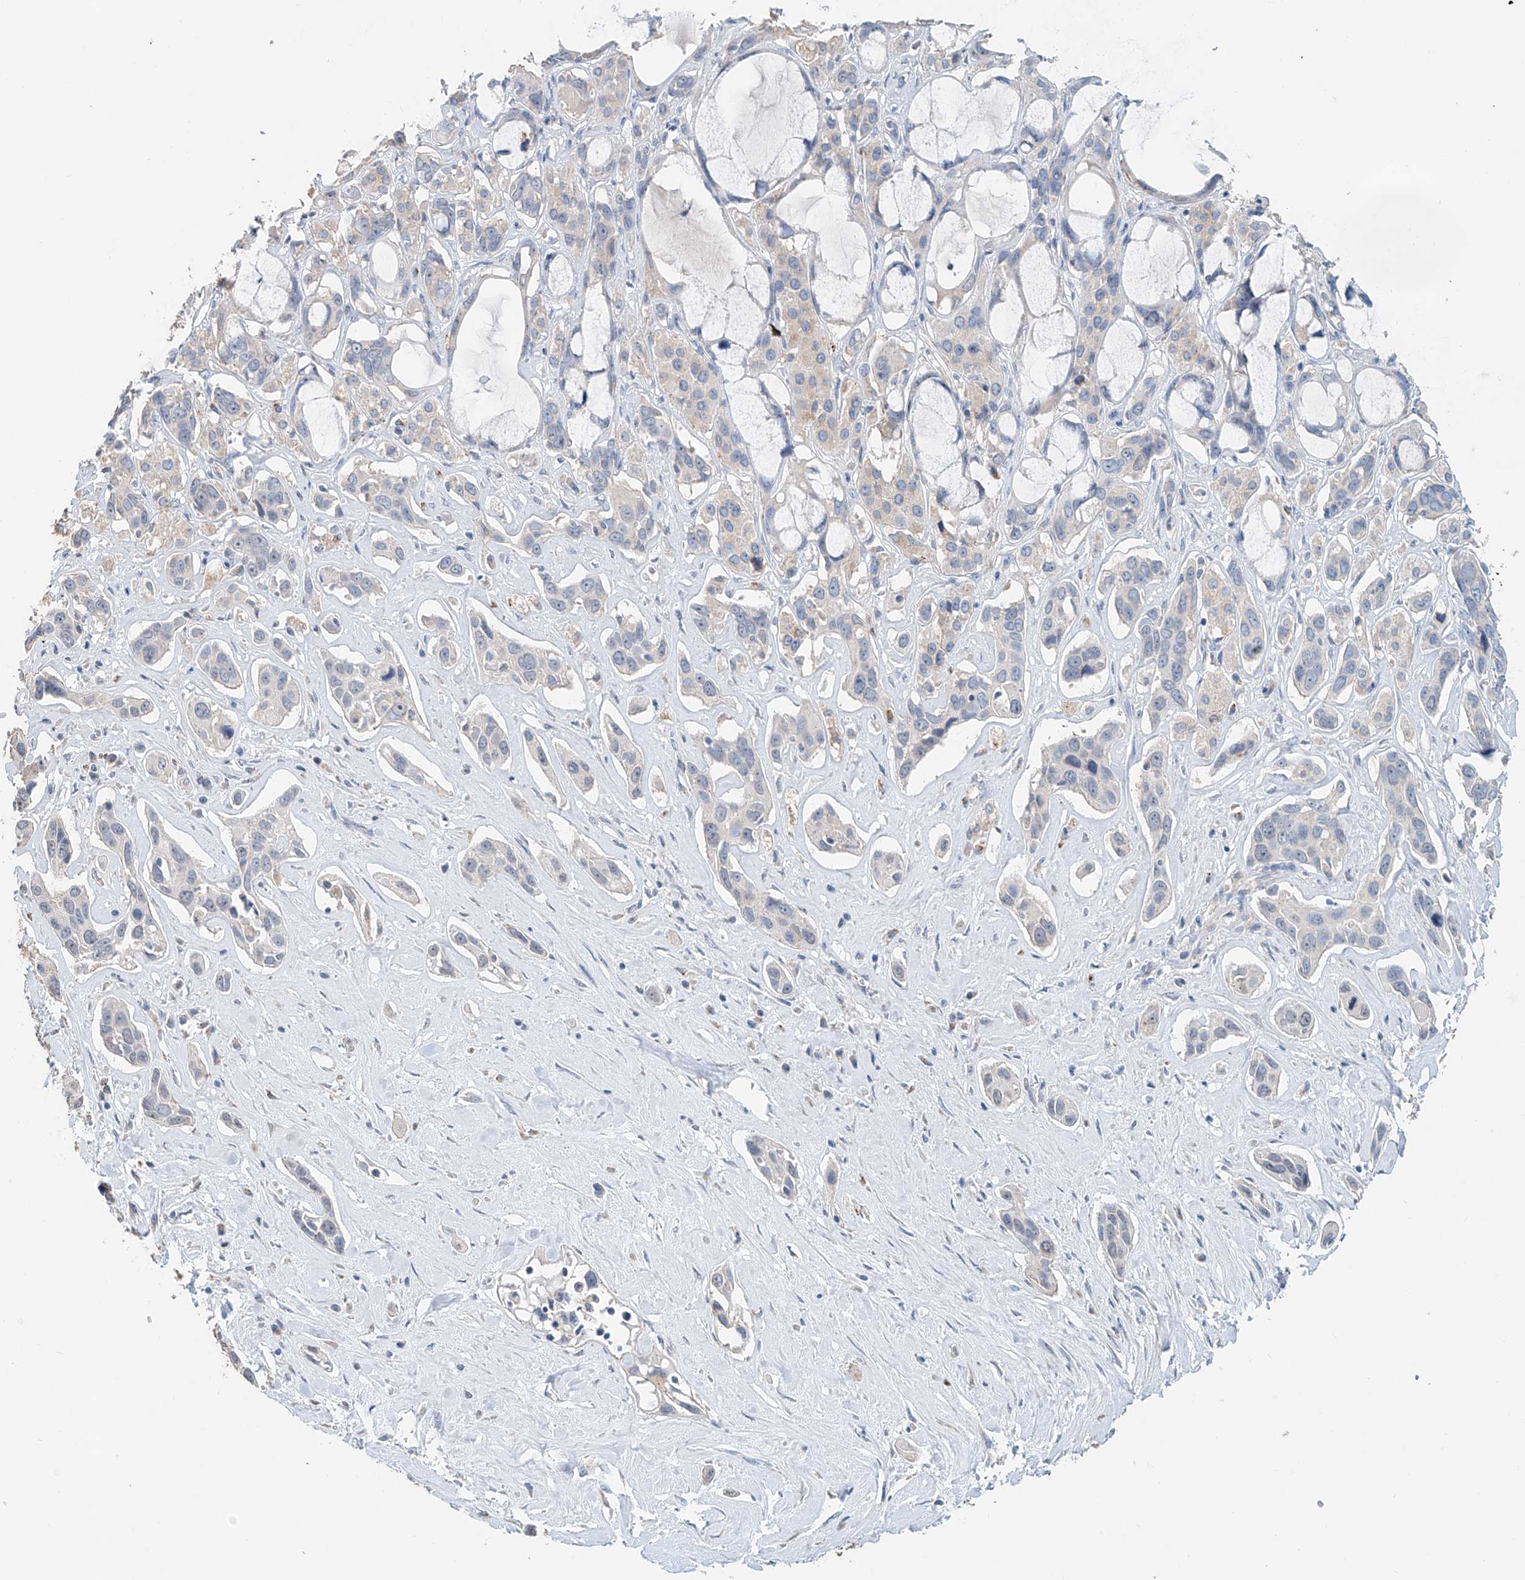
{"staining": {"intensity": "negative", "quantity": "none", "location": "none"}, "tissue": "pancreatic cancer", "cell_type": "Tumor cells", "image_type": "cancer", "snomed": [{"axis": "morphology", "description": "Adenocarcinoma, NOS"}, {"axis": "topography", "description": "Pancreas"}], "caption": "Pancreatic cancer stained for a protein using immunohistochemistry reveals no staining tumor cells.", "gene": "TRIM47", "patient": {"sex": "female", "age": 60}}